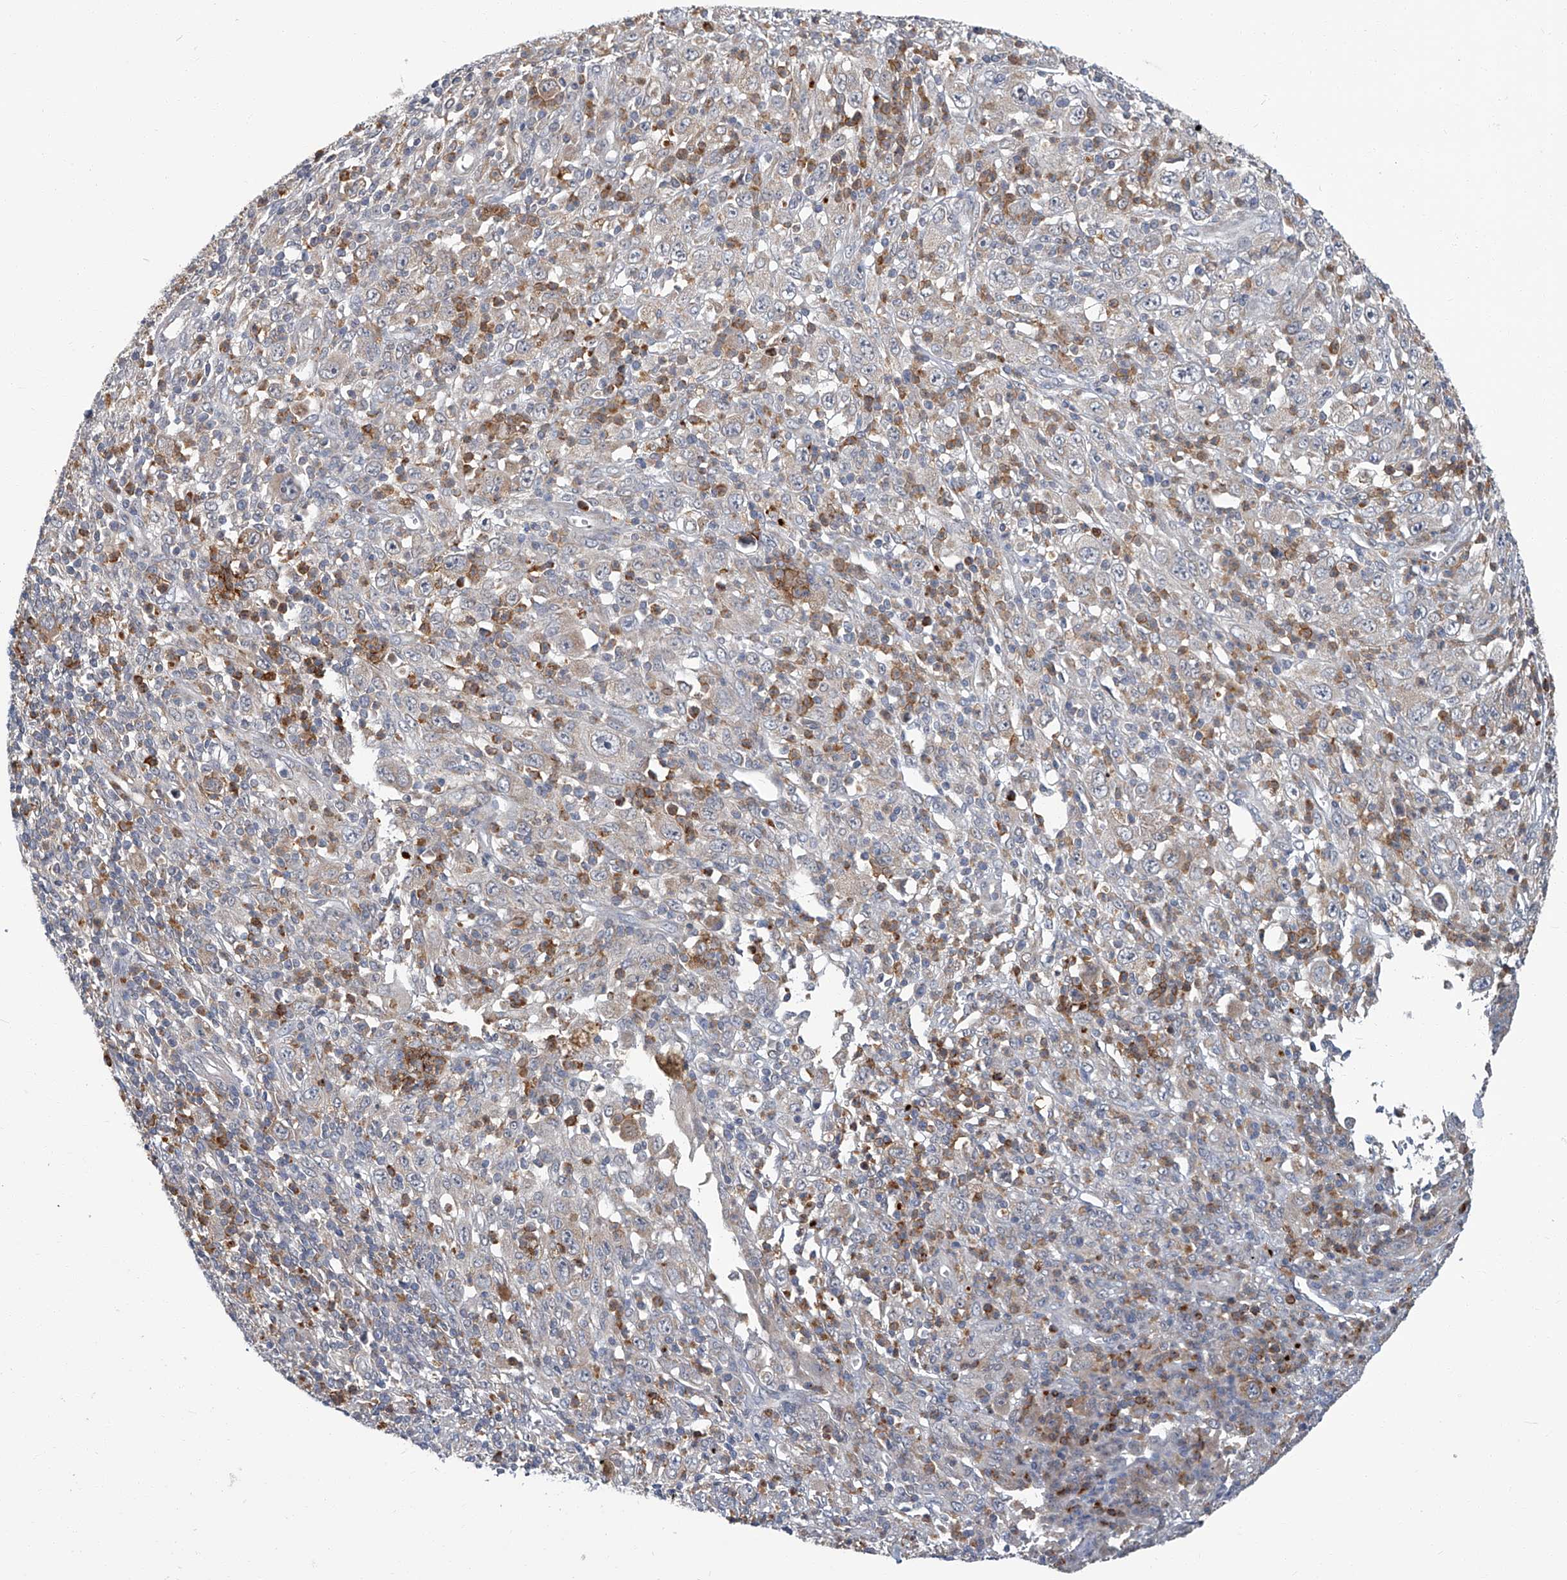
{"staining": {"intensity": "negative", "quantity": "none", "location": "none"}, "tissue": "melanoma", "cell_type": "Tumor cells", "image_type": "cancer", "snomed": [{"axis": "morphology", "description": "Malignant melanoma, Metastatic site"}, {"axis": "topography", "description": "Skin"}], "caption": "Immunohistochemistry histopathology image of human malignant melanoma (metastatic site) stained for a protein (brown), which demonstrates no positivity in tumor cells. The staining was performed using DAB to visualize the protein expression in brown, while the nuclei were stained in blue with hematoxylin (Magnification: 20x).", "gene": "AKNAD1", "patient": {"sex": "female", "age": 56}}